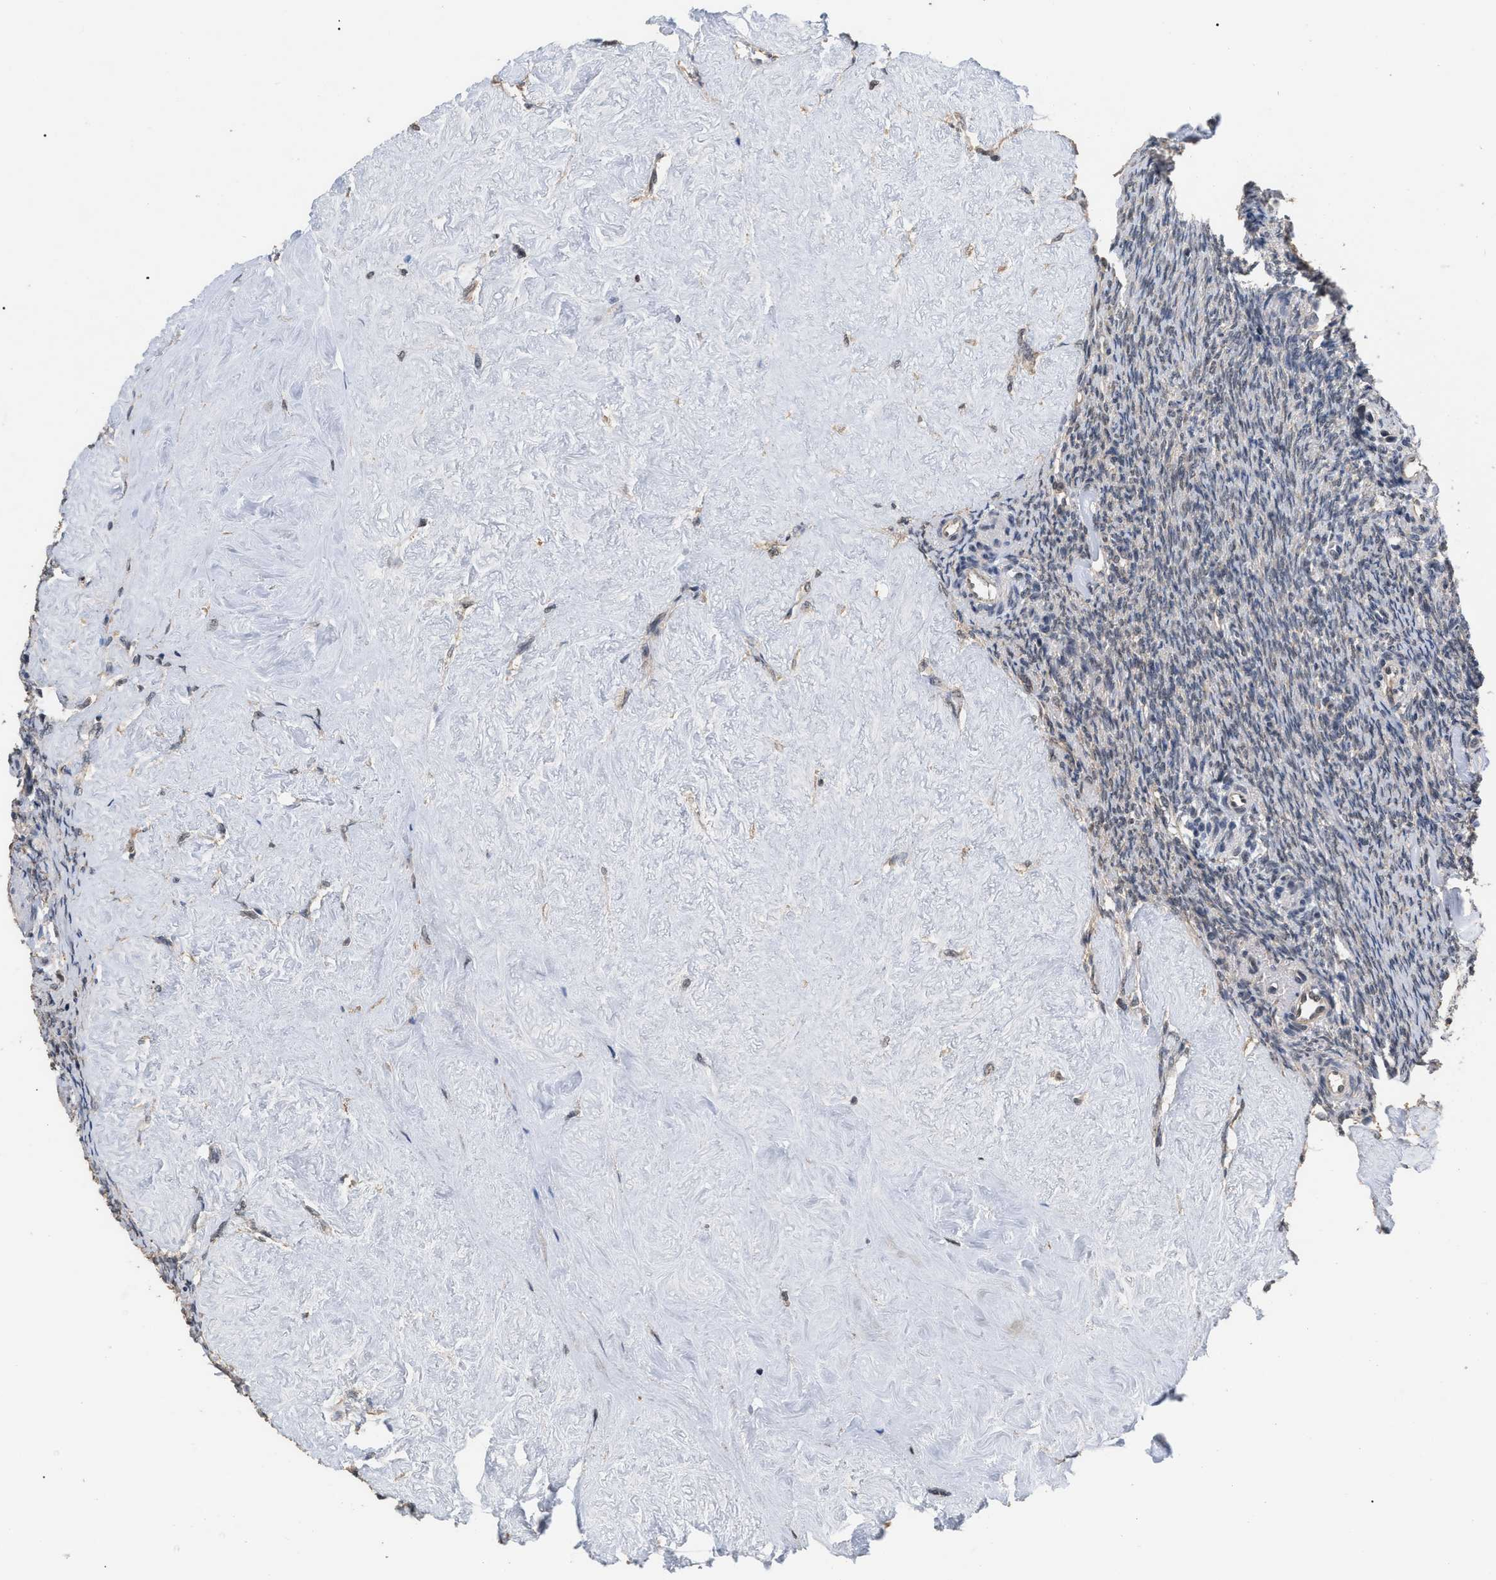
{"staining": {"intensity": "moderate", "quantity": ">75%", "location": "nuclear"}, "tissue": "ovary", "cell_type": "Follicle cells", "image_type": "normal", "snomed": [{"axis": "morphology", "description": "Normal tissue, NOS"}, {"axis": "topography", "description": "Ovary"}], "caption": "A photomicrograph of ovary stained for a protein exhibits moderate nuclear brown staining in follicle cells.", "gene": "JAZF1", "patient": {"sex": "female", "age": 41}}